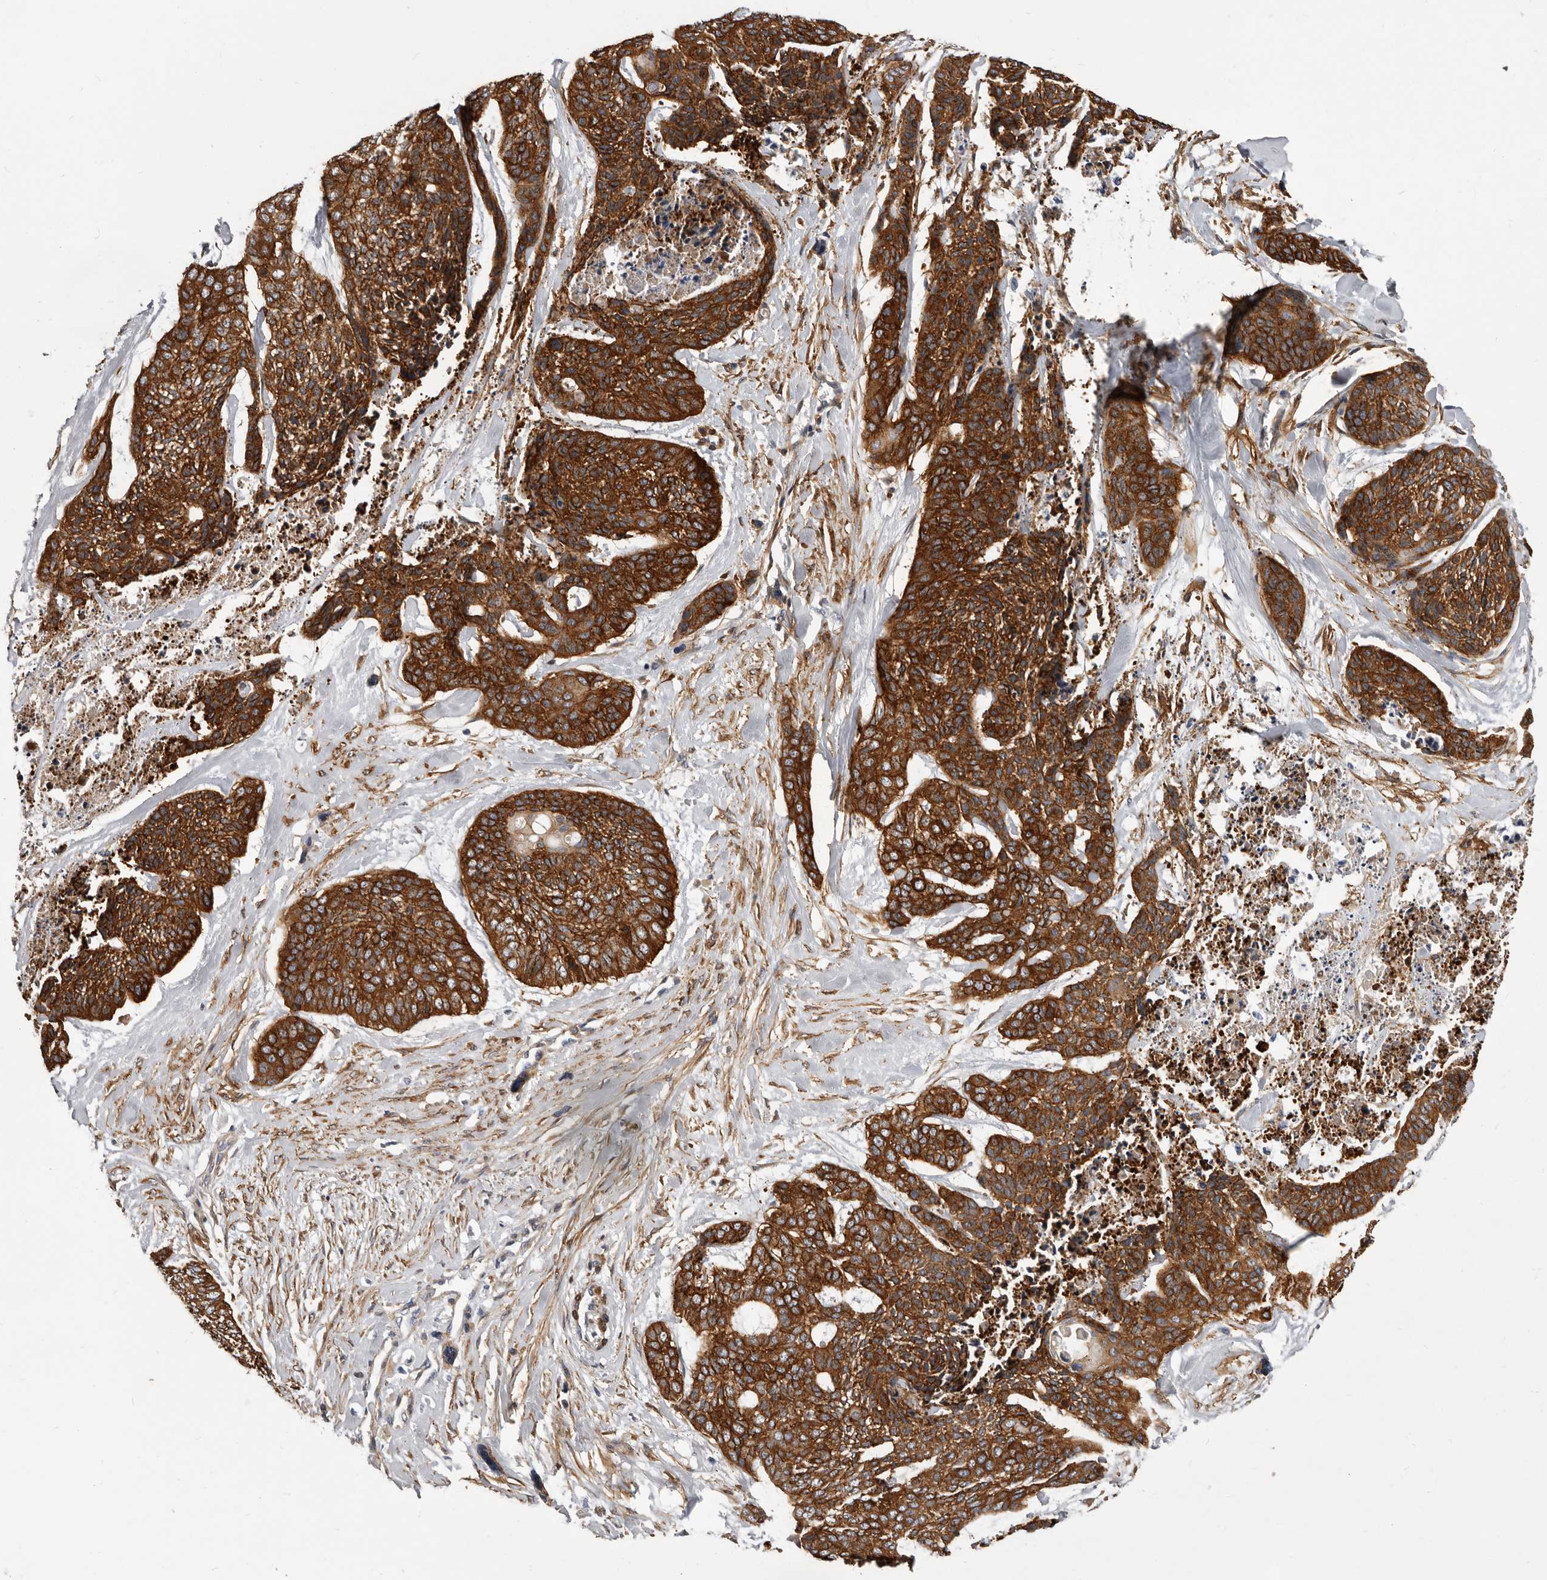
{"staining": {"intensity": "strong", "quantity": ">75%", "location": "cytoplasmic/membranous"}, "tissue": "skin cancer", "cell_type": "Tumor cells", "image_type": "cancer", "snomed": [{"axis": "morphology", "description": "Basal cell carcinoma"}, {"axis": "topography", "description": "Skin"}], "caption": "About >75% of tumor cells in human skin cancer (basal cell carcinoma) display strong cytoplasmic/membranous protein staining as visualized by brown immunohistochemical staining.", "gene": "ENAH", "patient": {"sex": "female", "age": 64}}